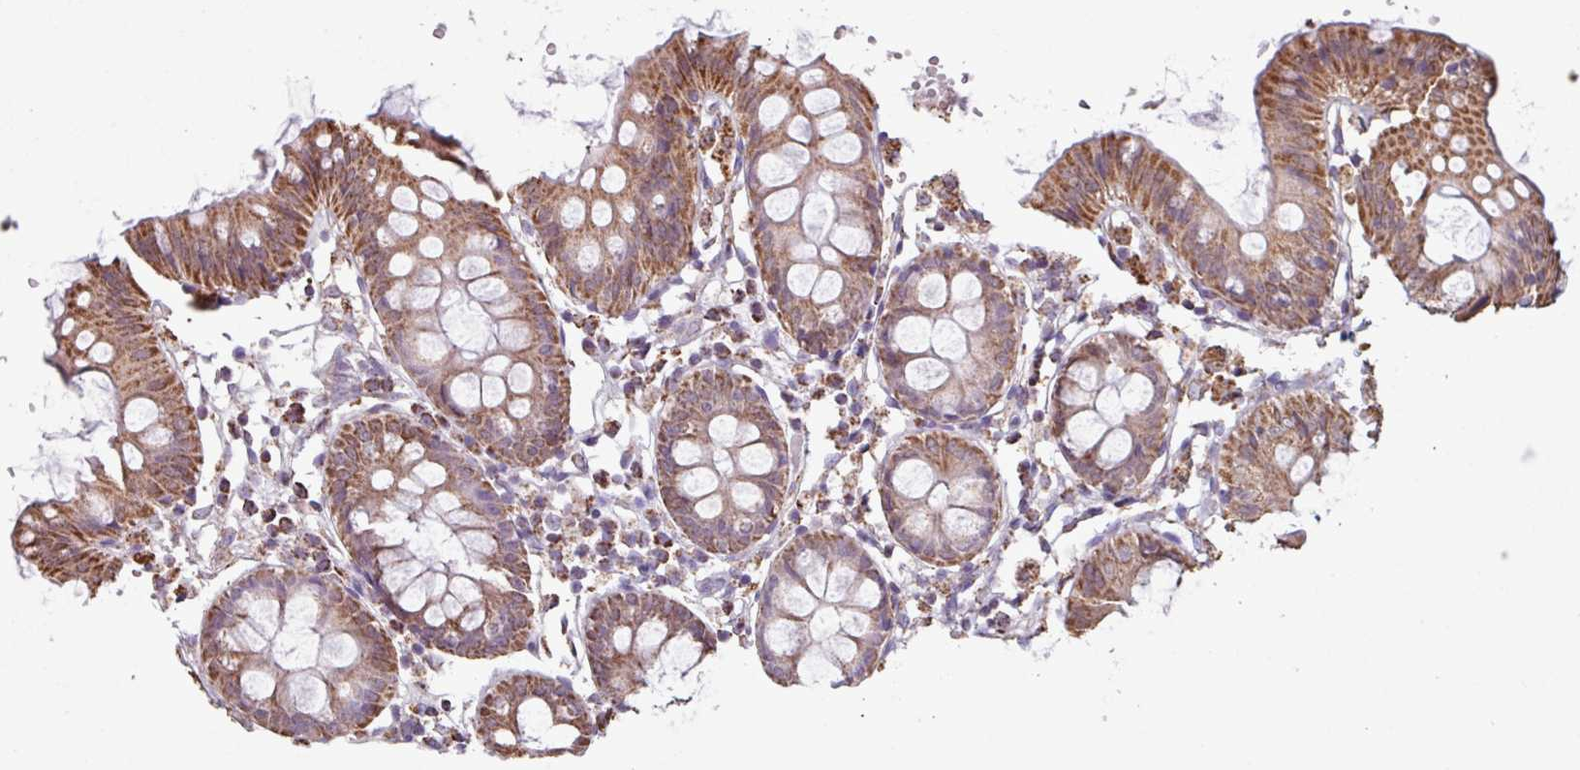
{"staining": {"intensity": "weak", "quantity": ">75%", "location": "cytoplasmic/membranous"}, "tissue": "colon", "cell_type": "Endothelial cells", "image_type": "normal", "snomed": [{"axis": "morphology", "description": "Normal tissue, NOS"}, {"axis": "topography", "description": "Colon"}], "caption": "Unremarkable colon demonstrates weak cytoplasmic/membranous expression in approximately >75% of endothelial cells.", "gene": "ALG8", "patient": {"sex": "female", "age": 84}}